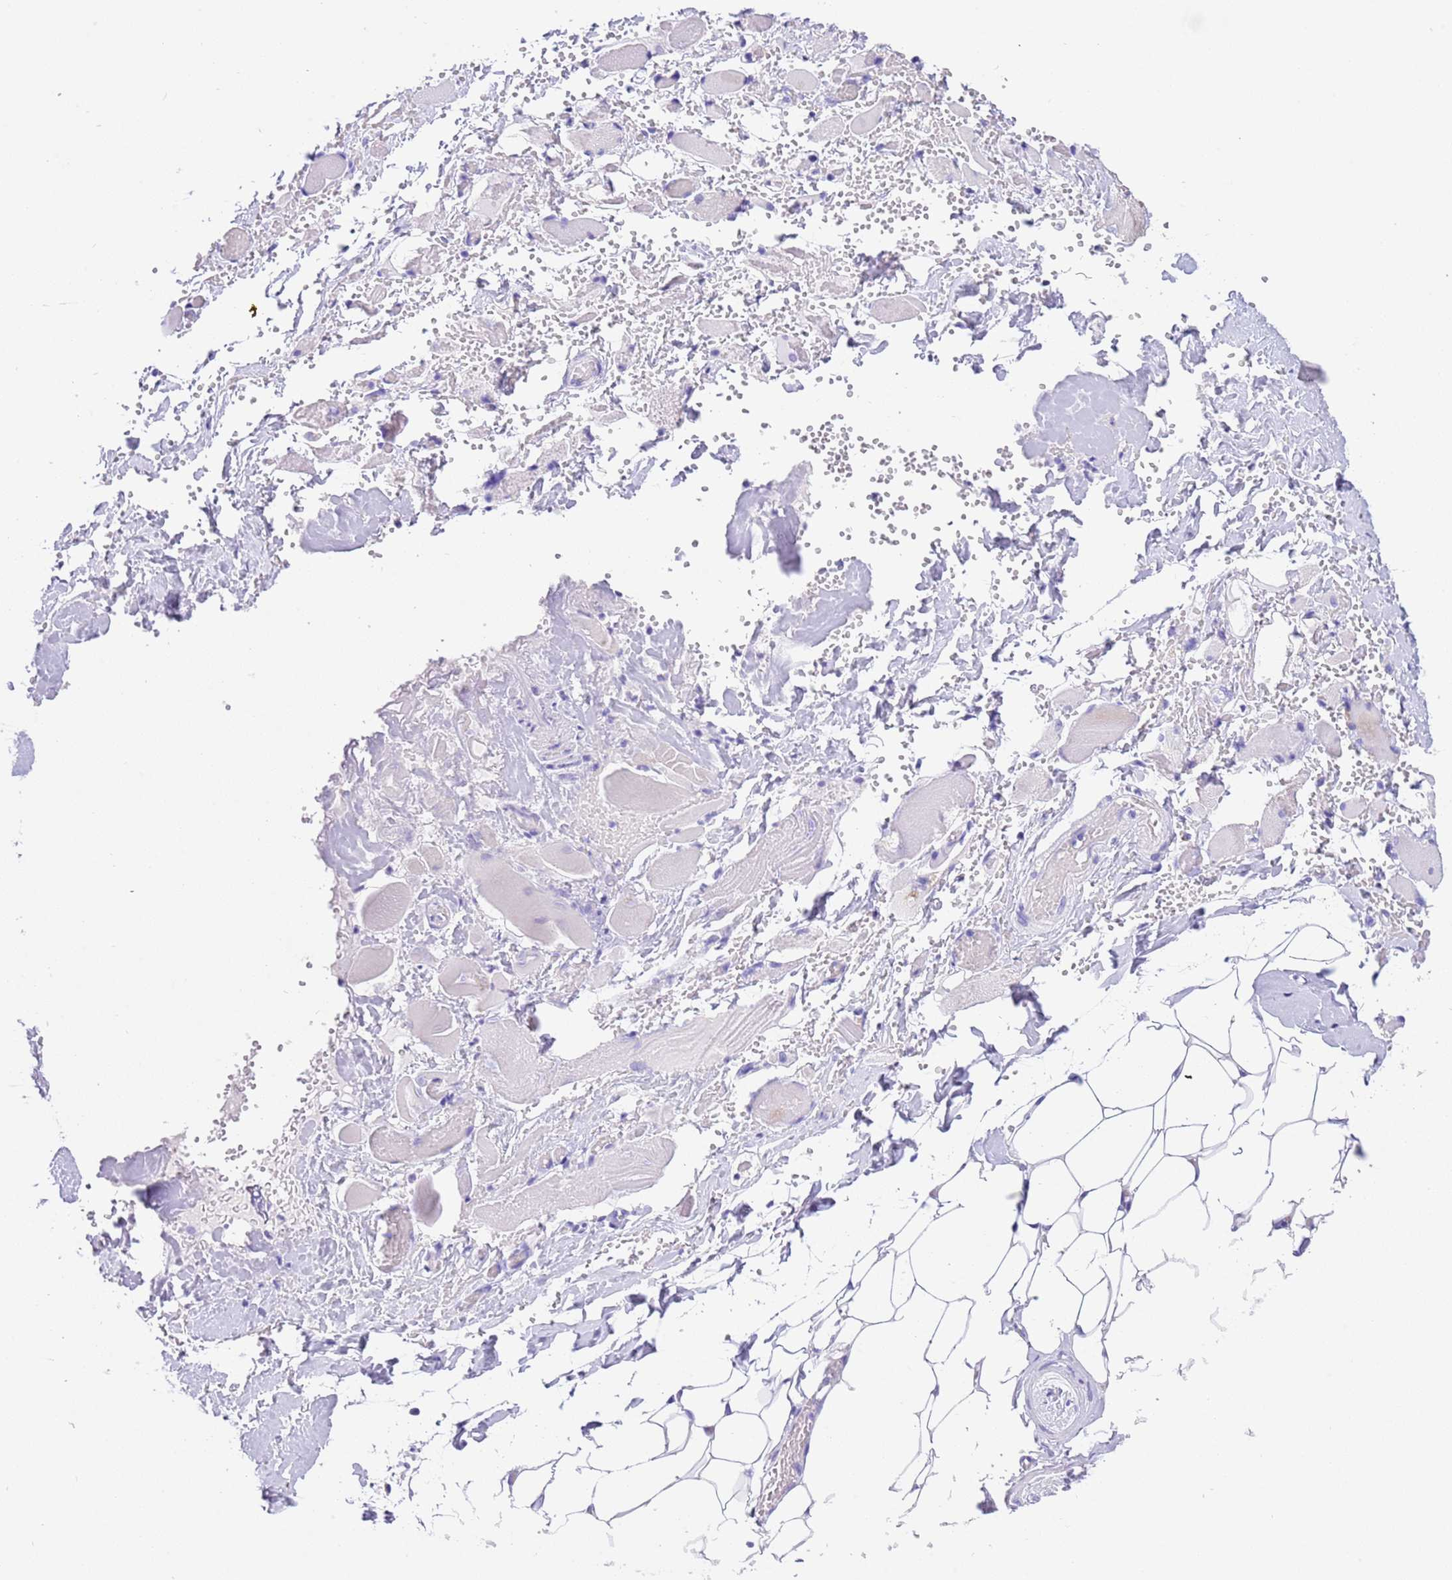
{"staining": {"intensity": "negative", "quantity": "none", "location": "none"}, "tissue": "skeletal muscle", "cell_type": "Myocytes", "image_type": "normal", "snomed": [{"axis": "morphology", "description": "Normal tissue, NOS"}, {"axis": "morphology", "description": "Basal cell carcinoma"}, {"axis": "topography", "description": "Skeletal muscle"}], "caption": "DAB immunohistochemical staining of normal human skeletal muscle displays no significant positivity in myocytes.", "gene": "CPB1", "patient": {"sex": "female", "age": 64}}